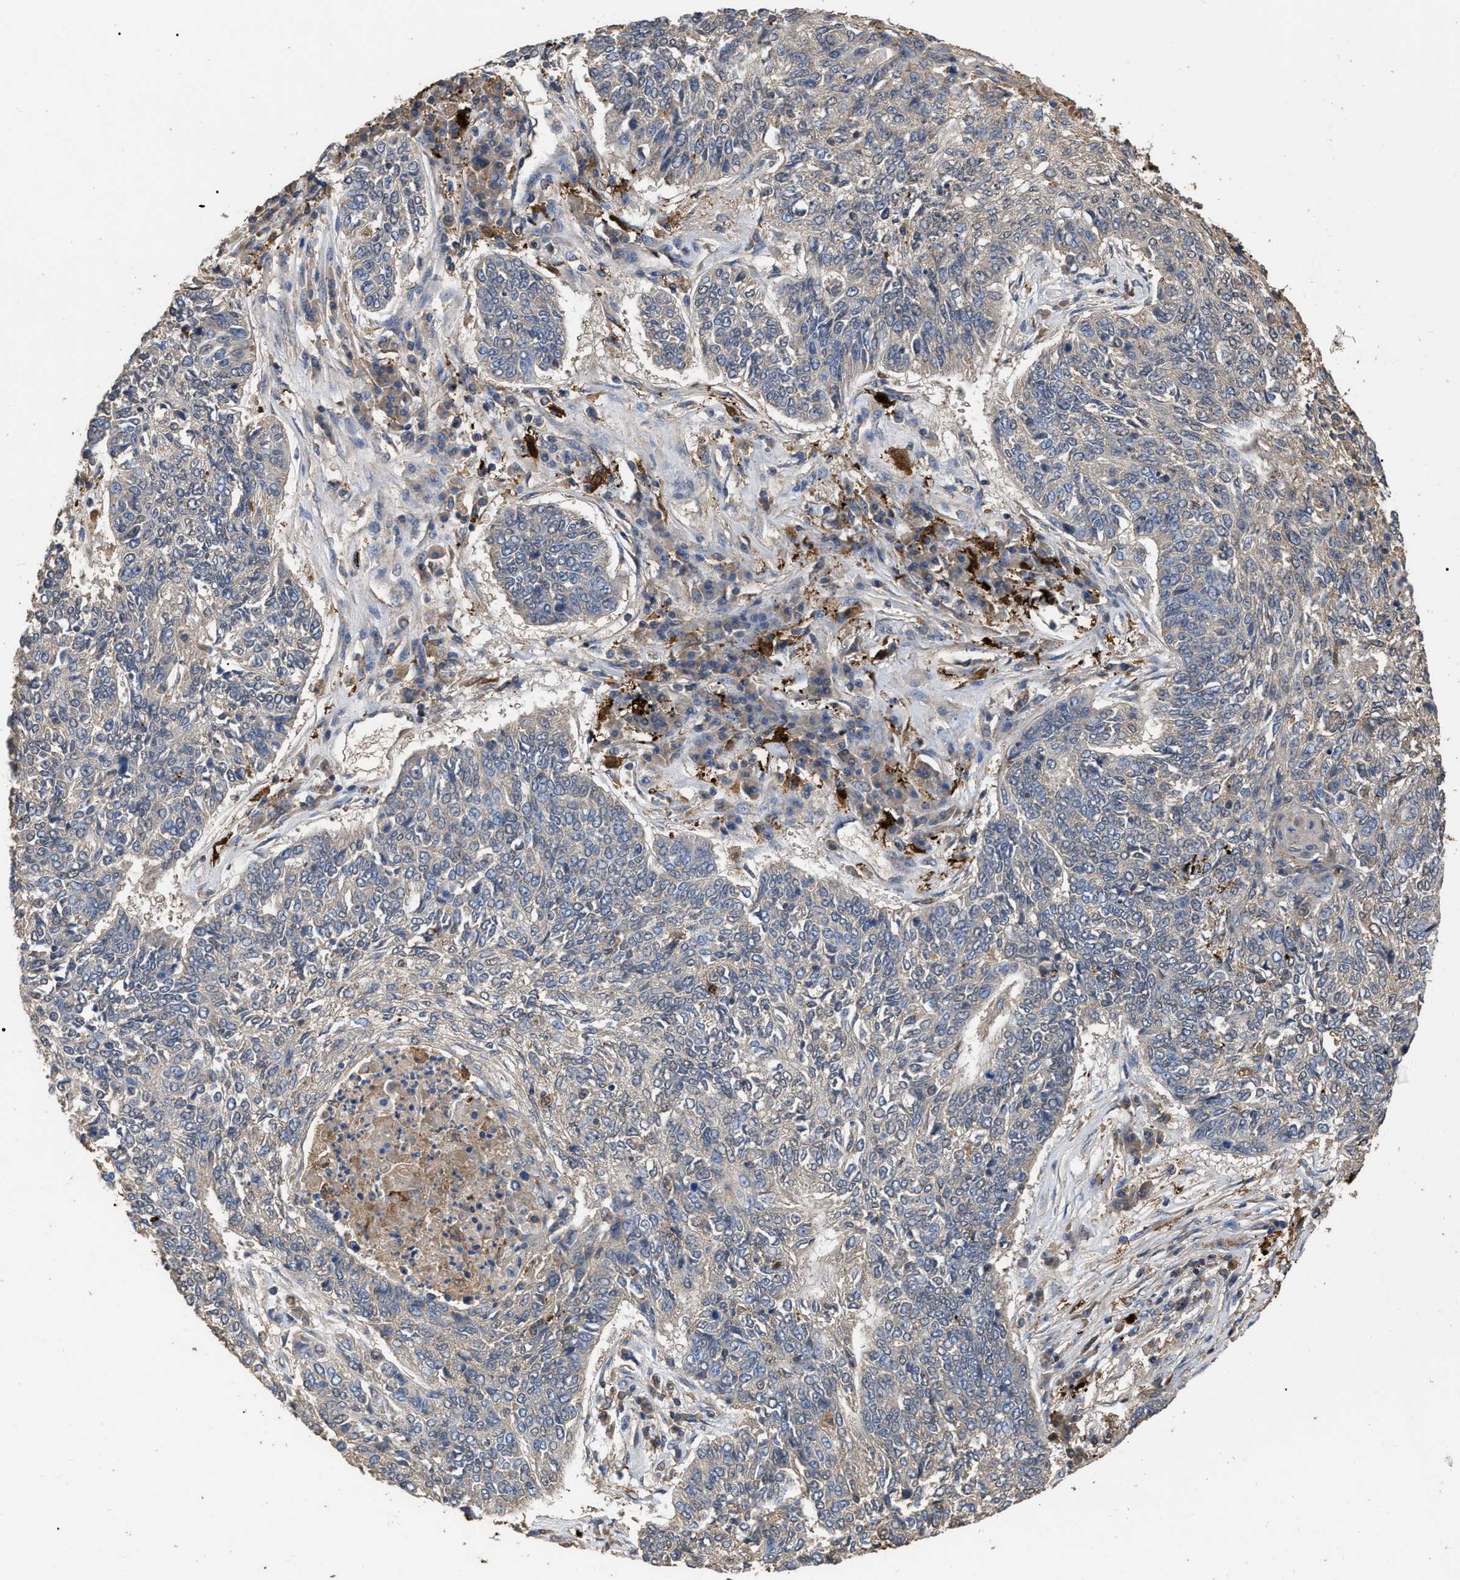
{"staining": {"intensity": "negative", "quantity": "none", "location": "none"}, "tissue": "lung cancer", "cell_type": "Tumor cells", "image_type": "cancer", "snomed": [{"axis": "morphology", "description": "Normal tissue, NOS"}, {"axis": "morphology", "description": "Squamous cell carcinoma, NOS"}, {"axis": "topography", "description": "Cartilage tissue"}, {"axis": "topography", "description": "Bronchus"}, {"axis": "topography", "description": "Lung"}], "caption": "Lung cancer (squamous cell carcinoma) was stained to show a protein in brown. There is no significant positivity in tumor cells.", "gene": "GPR179", "patient": {"sex": "female", "age": 49}}